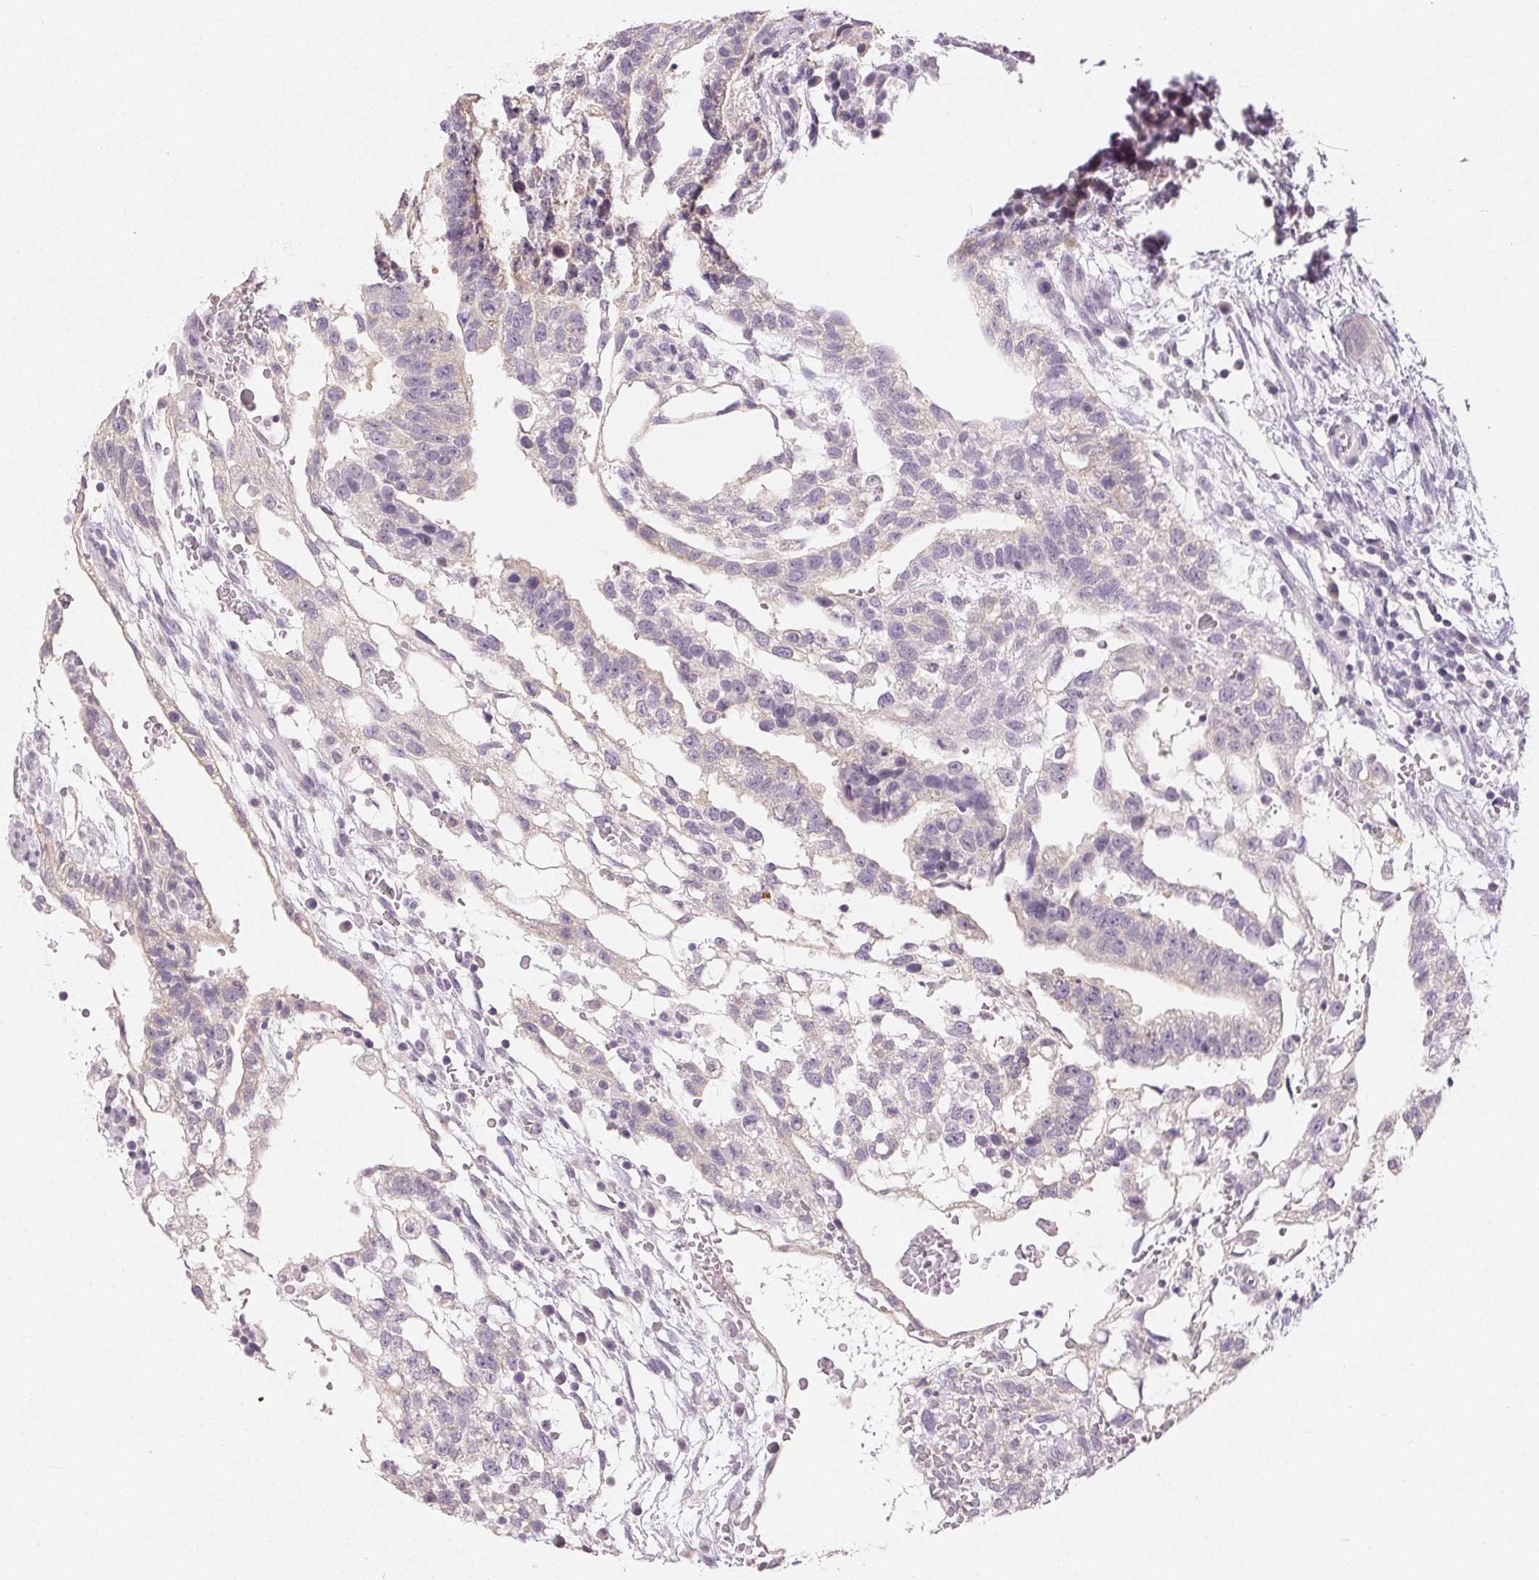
{"staining": {"intensity": "negative", "quantity": "none", "location": "none"}, "tissue": "testis cancer", "cell_type": "Tumor cells", "image_type": "cancer", "snomed": [{"axis": "morphology", "description": "Normal tissue, NOS"}, {"axis": "morphology", "description": "Carcinoma, Embryonal, NOS"}, {"axis": "topography", "description": "Testis"}], "caption": "IHC of human testis cancer demonstrates no expression in tumor cells.", "gene": "SFTPD", "patient": {"sex": "male", "age": 32}}